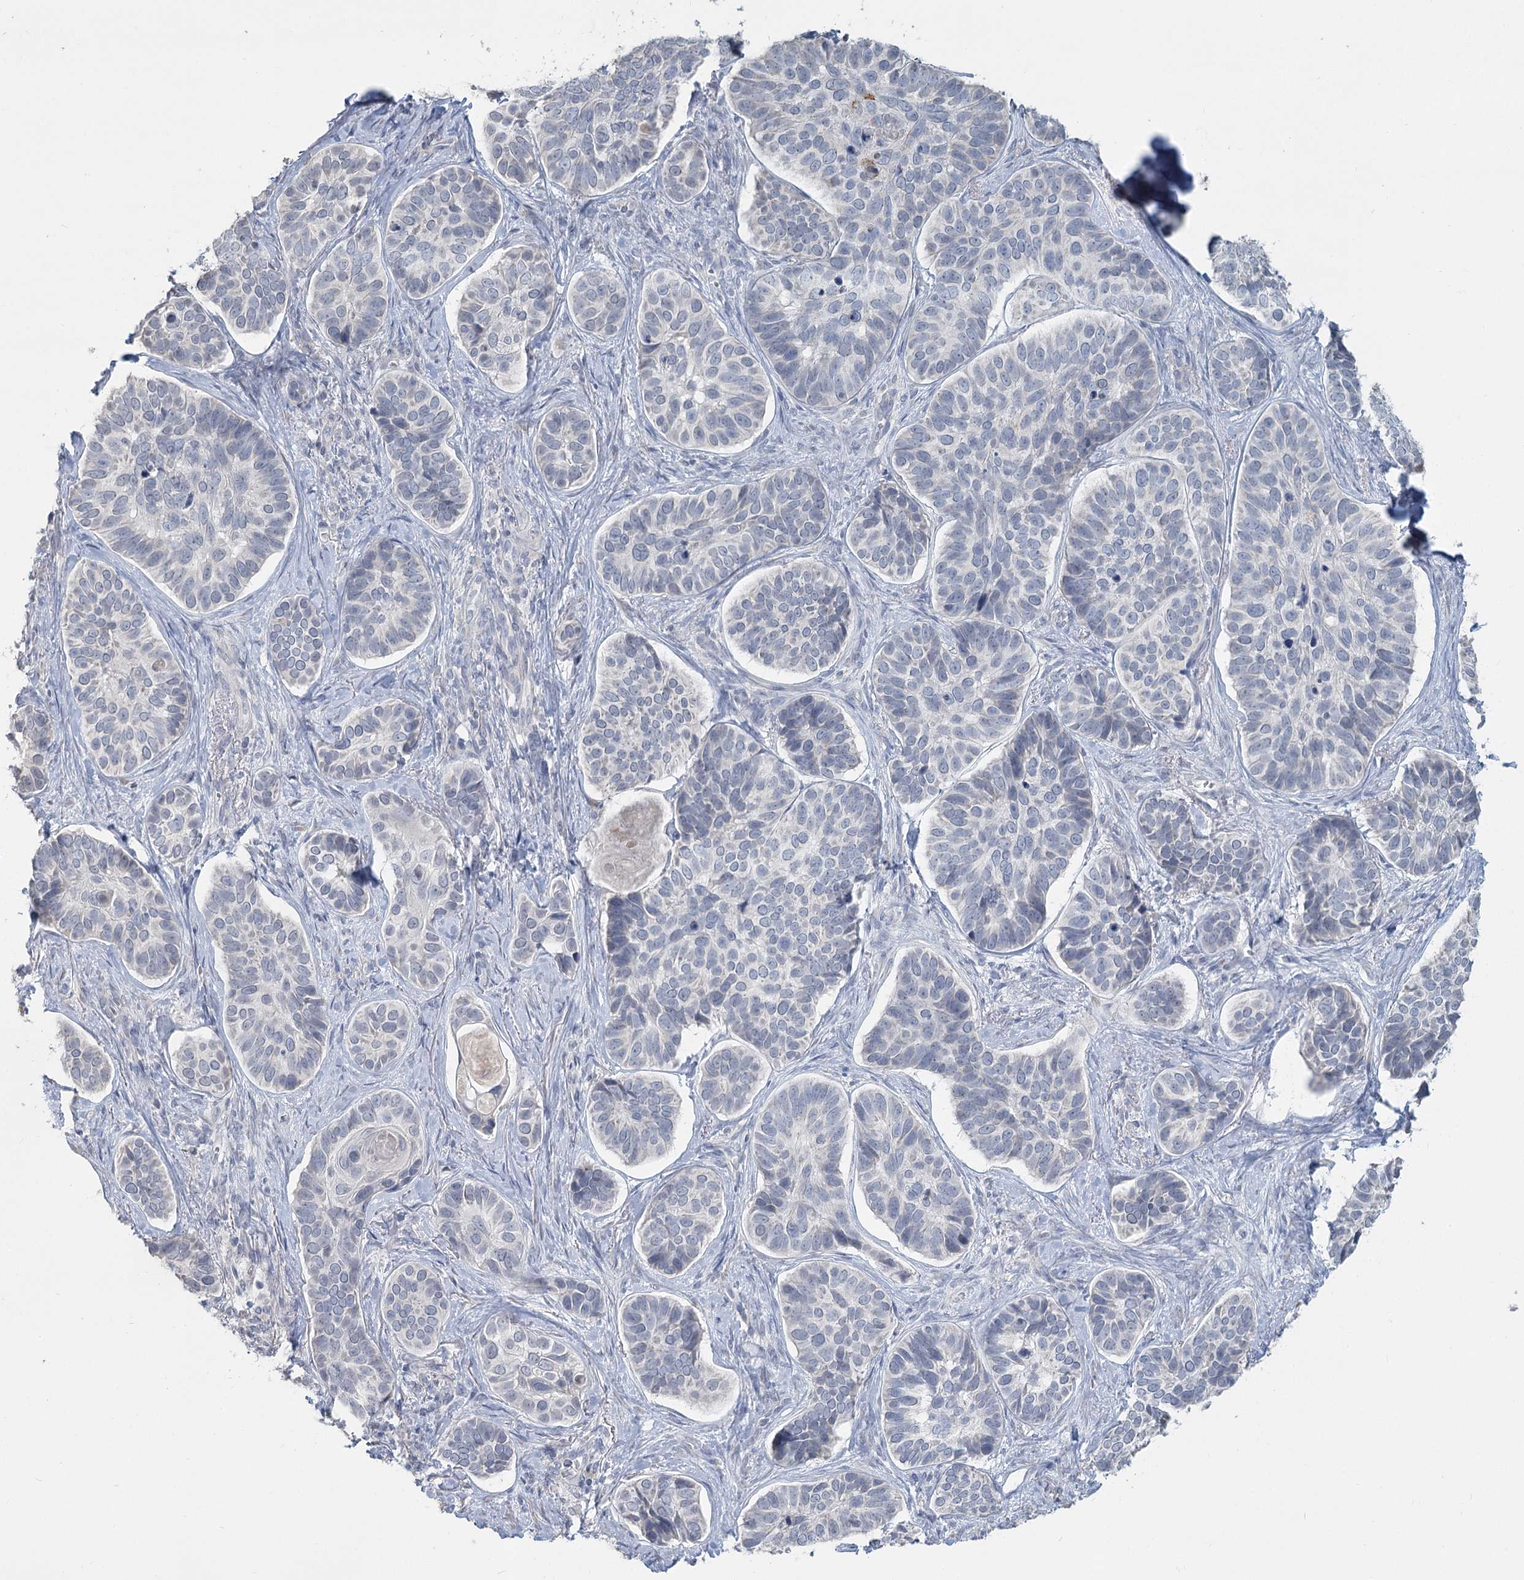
{"staining": {"intensity": "negative", "quantity": "none", "location": "none"}, "tissue": "skin cancer", "cell_type": "Tumor cells", "image_type": "cancer", "snomed": [{"axis": "morphology", "description": "Basal cell carcinoma"}, {"axis": "topography", "description": "Skin"}], "caption": "This is an immunohistochemistry (IHC) photomicrograph of basal cell carcinoma (skin). There is no expression in tumor cells.", "gene": "SLC9A3", "patient": {"sex": "male", "age": 62}}